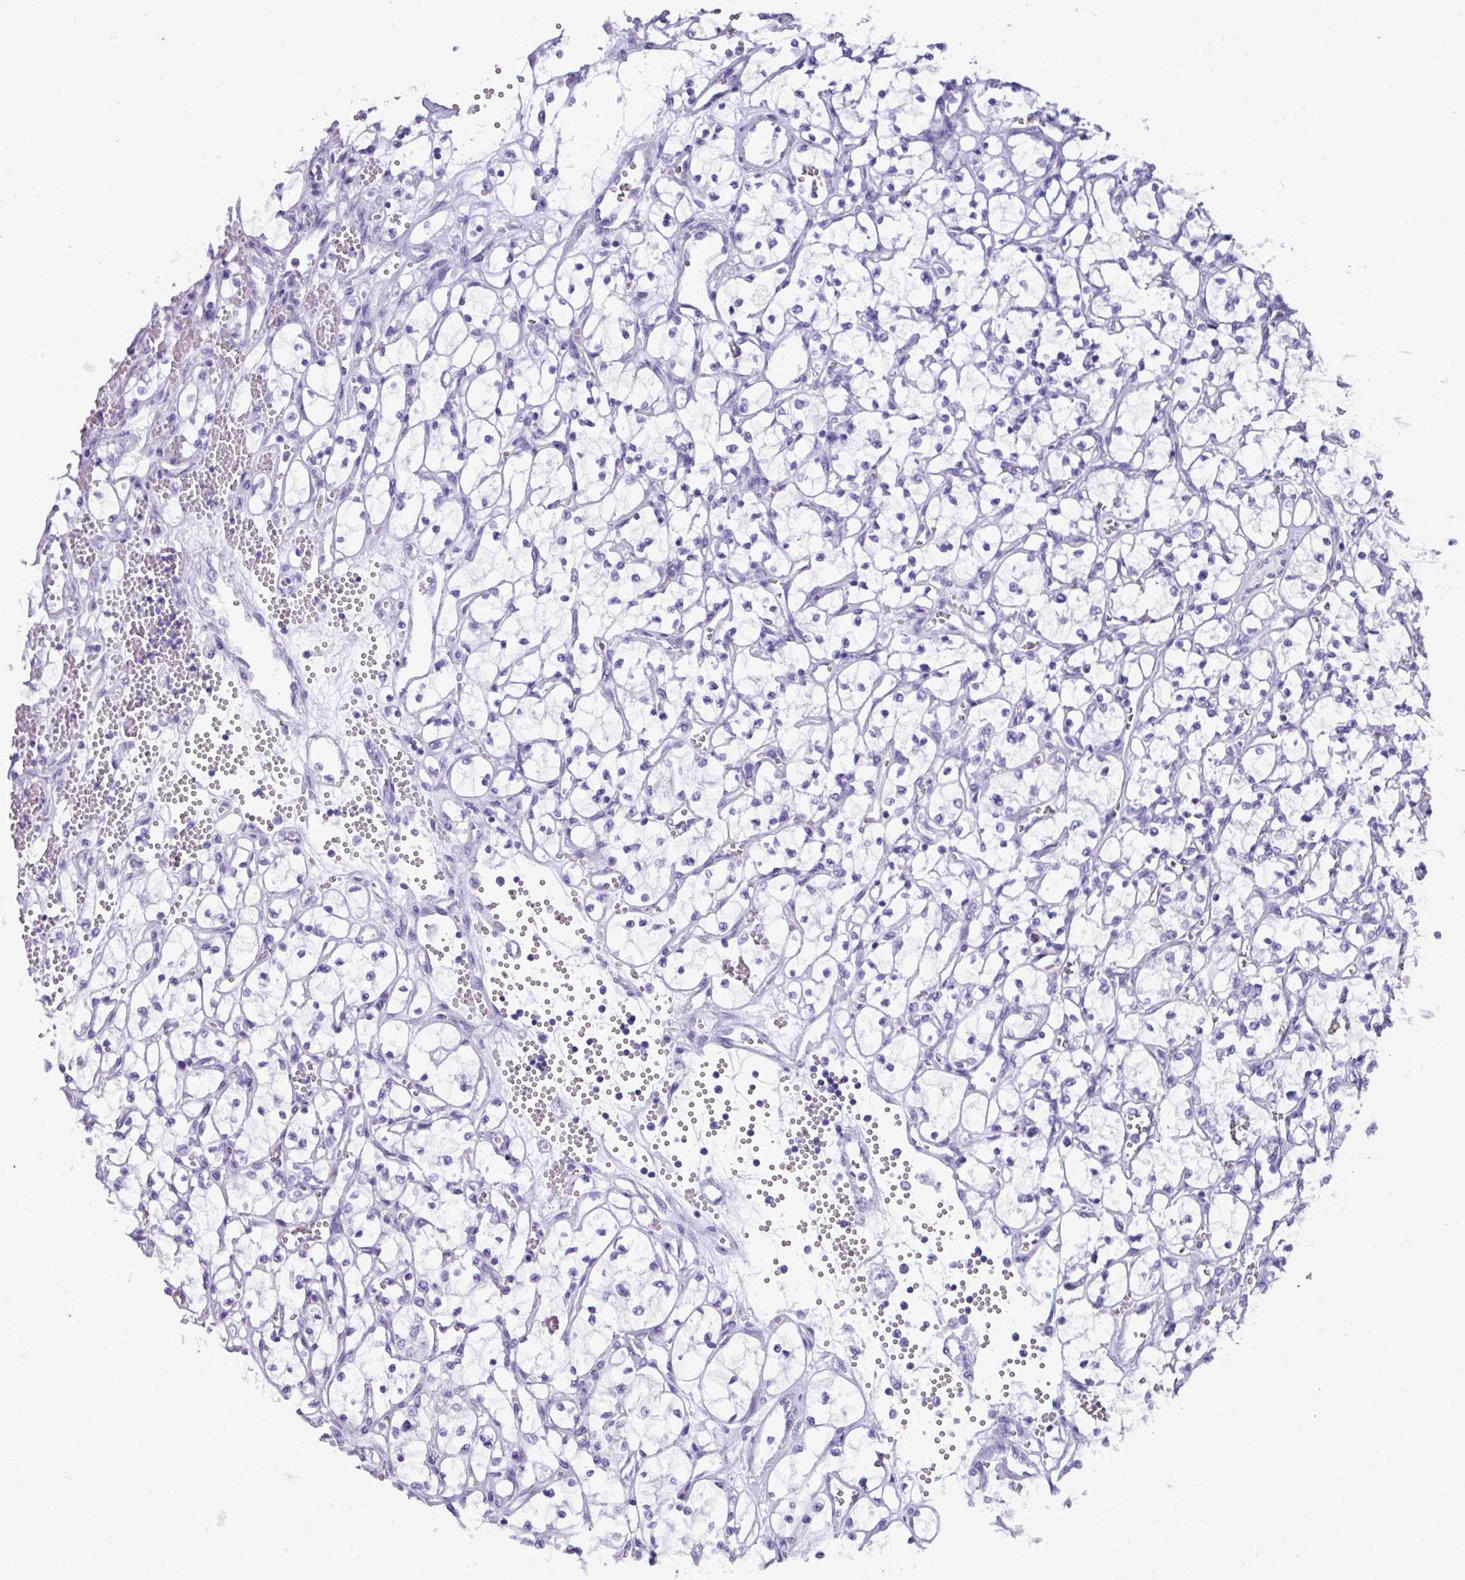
{"staining": {"intensity": "negative", "quantity": "none", "location": "none"}, "tissue": "renal cancer", "cell_type": "Tumor cells", "image_type": "cancer", "snomed": [{"axis": "morphology", "description": "Adenocarcinoma, NOS"}, {"axis": "topography", "description": "Kidney"}], "caption": "A photomicrograph of human renal adenocarcinoma is negative for staining in tumor cells.", "gene": "ZNF524", "patient": {"sex": "female", "age": 69}}